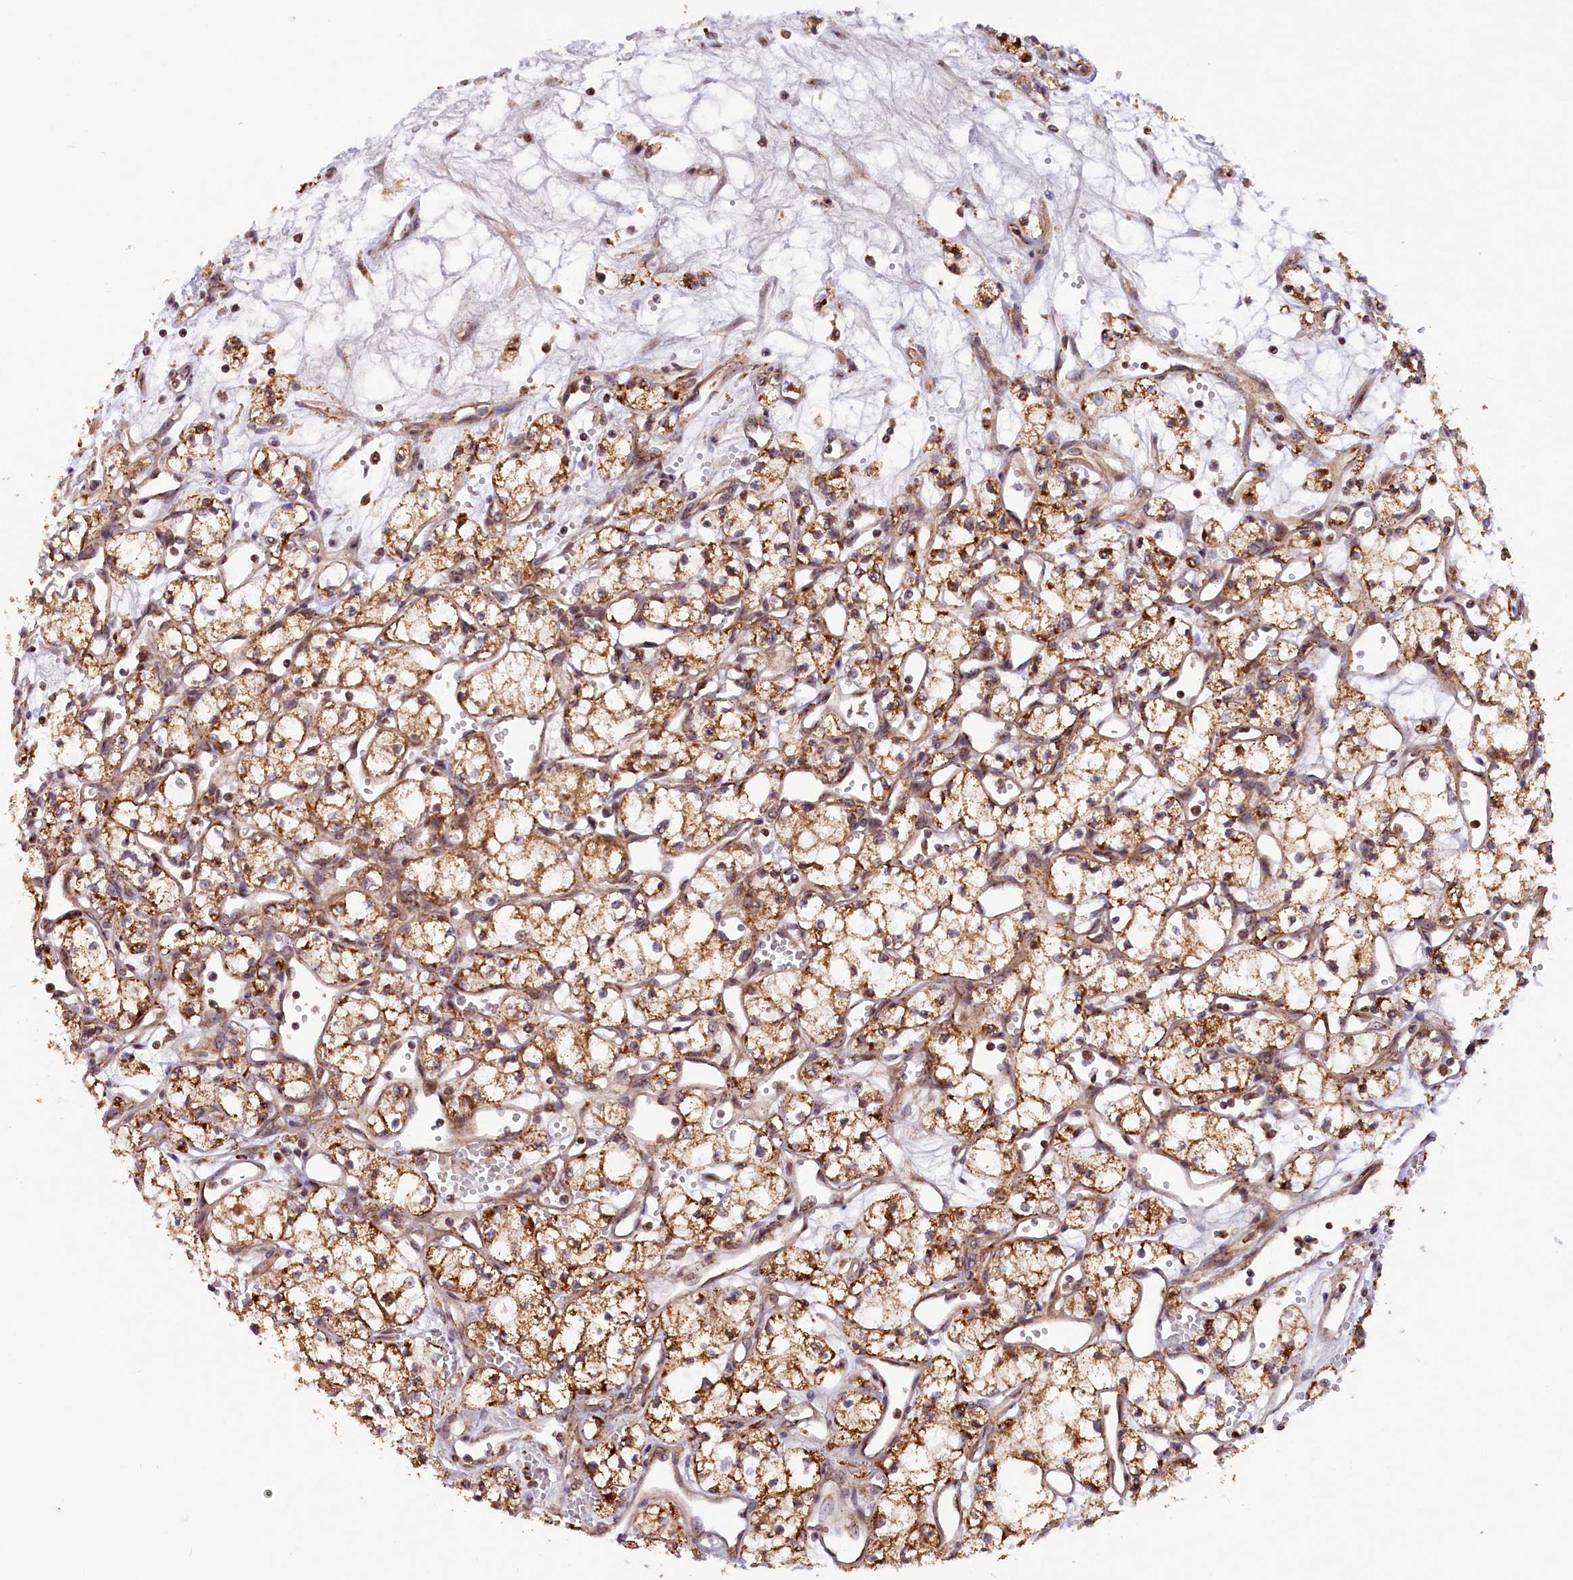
{"staining": {"intensity": "moderate", "quantity": ">75%", "location": "cytoplasmic/membranous"}, "tissue": "renal cancer", "cell_type": "Tumor cells", "image_type": "cancer", "snomed": [{"axis": "morphology", "description": "Adenocarcinoma, NOS"}, {"axis": "topography", "description": "Kidney"}], "caption": "About >75% of tumor cells in human renal cancer (adenocarcinoma) reveal moderate cytoplasmic/membranous protein expression as visualized by brown immunohistochemical staining.", "gene": "DUS3L", "patient": {"sex": "male", "age": 59}}